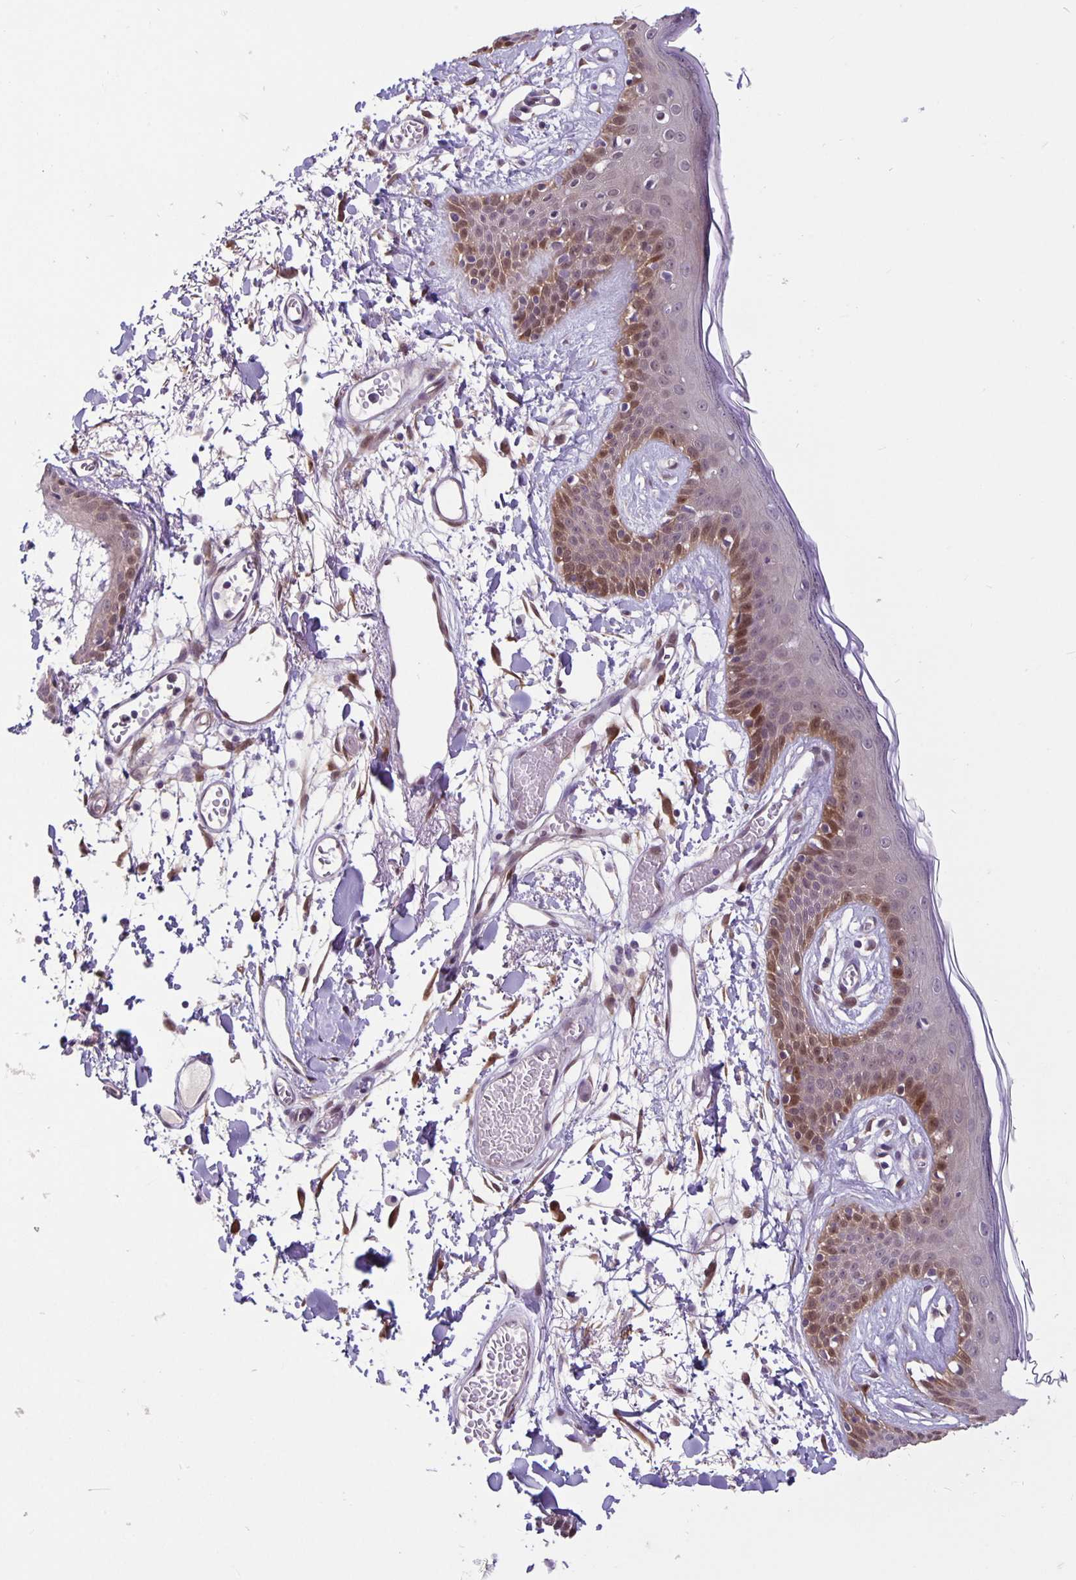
{"staining": {"intensity": "moderate", "quantity": ">75%", "location": "cytoplasmic/membranous,nuclear"}, "tissue": "skin", "cell_type": "Fibroblasts", "image_type": "normal", "snomed": [{"axis": "morphology", "description": "Normal tissue, NOS"}, {"axis": "topography", "description": "Skin"}], "caption": "Fibroblasts exhibit medium levels of moderate cytoplasmic/membranous,nuclear staining in about >75% of cells in benign human skin.", "gene": "TAX1BP3", "patient": {"sex": "male", "age": 79}}